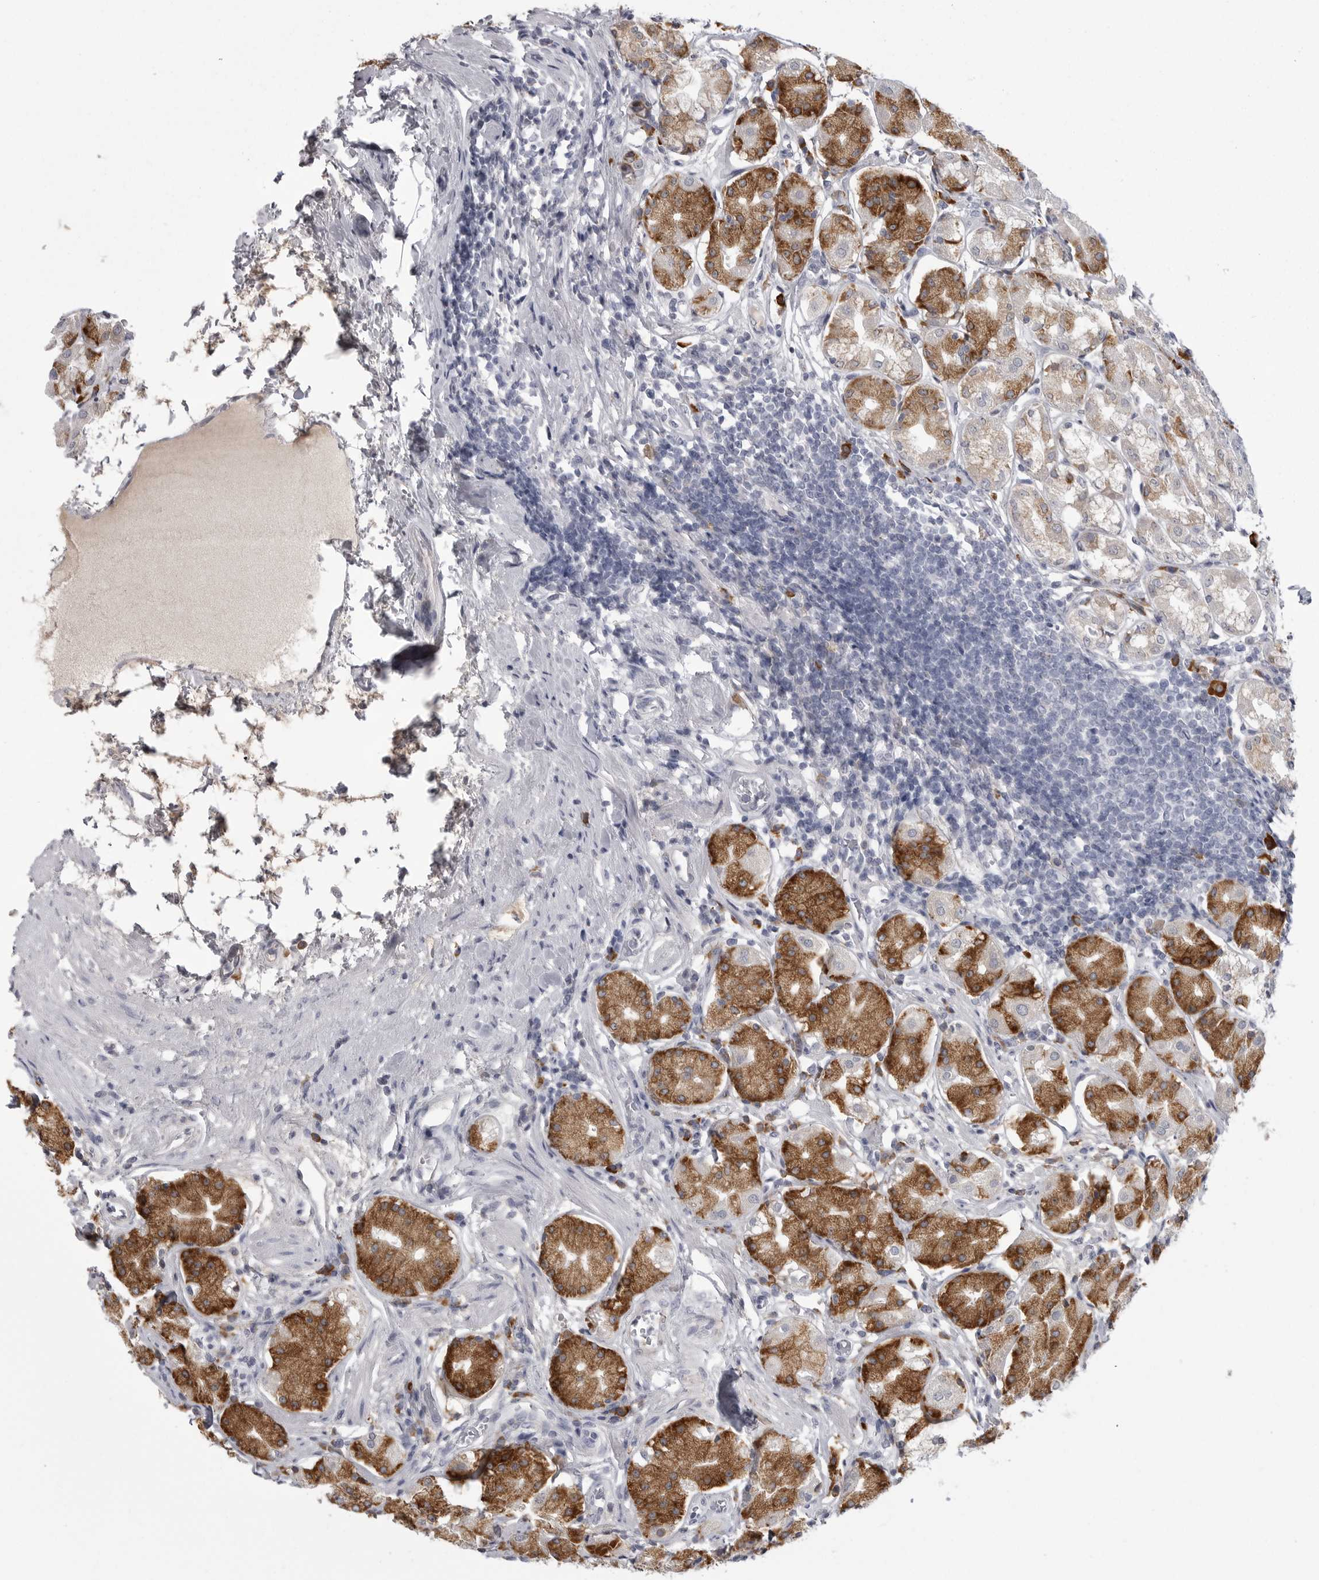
{"staining": {"intensity": "strong", "quantity": "25%-75%", "location": "cytoplasmic/membranous"}, "tissue": "stomach", "cell_type": "Glandular cells", "image_type": "normal", "snomed": [{"axis": "morphology", "description": "Normal tissue, NOS"}, {"axis": "topography", "description": "Stomach, lower"}], "caption": "Immunohistochemical staining of benign stomach exhibits high levels of strong cytoplasmic/membranous positivity in about 25%-75% of glandular cells.", "gene": "FKBP2", "patient": {"sex": "female", "age": 56}}